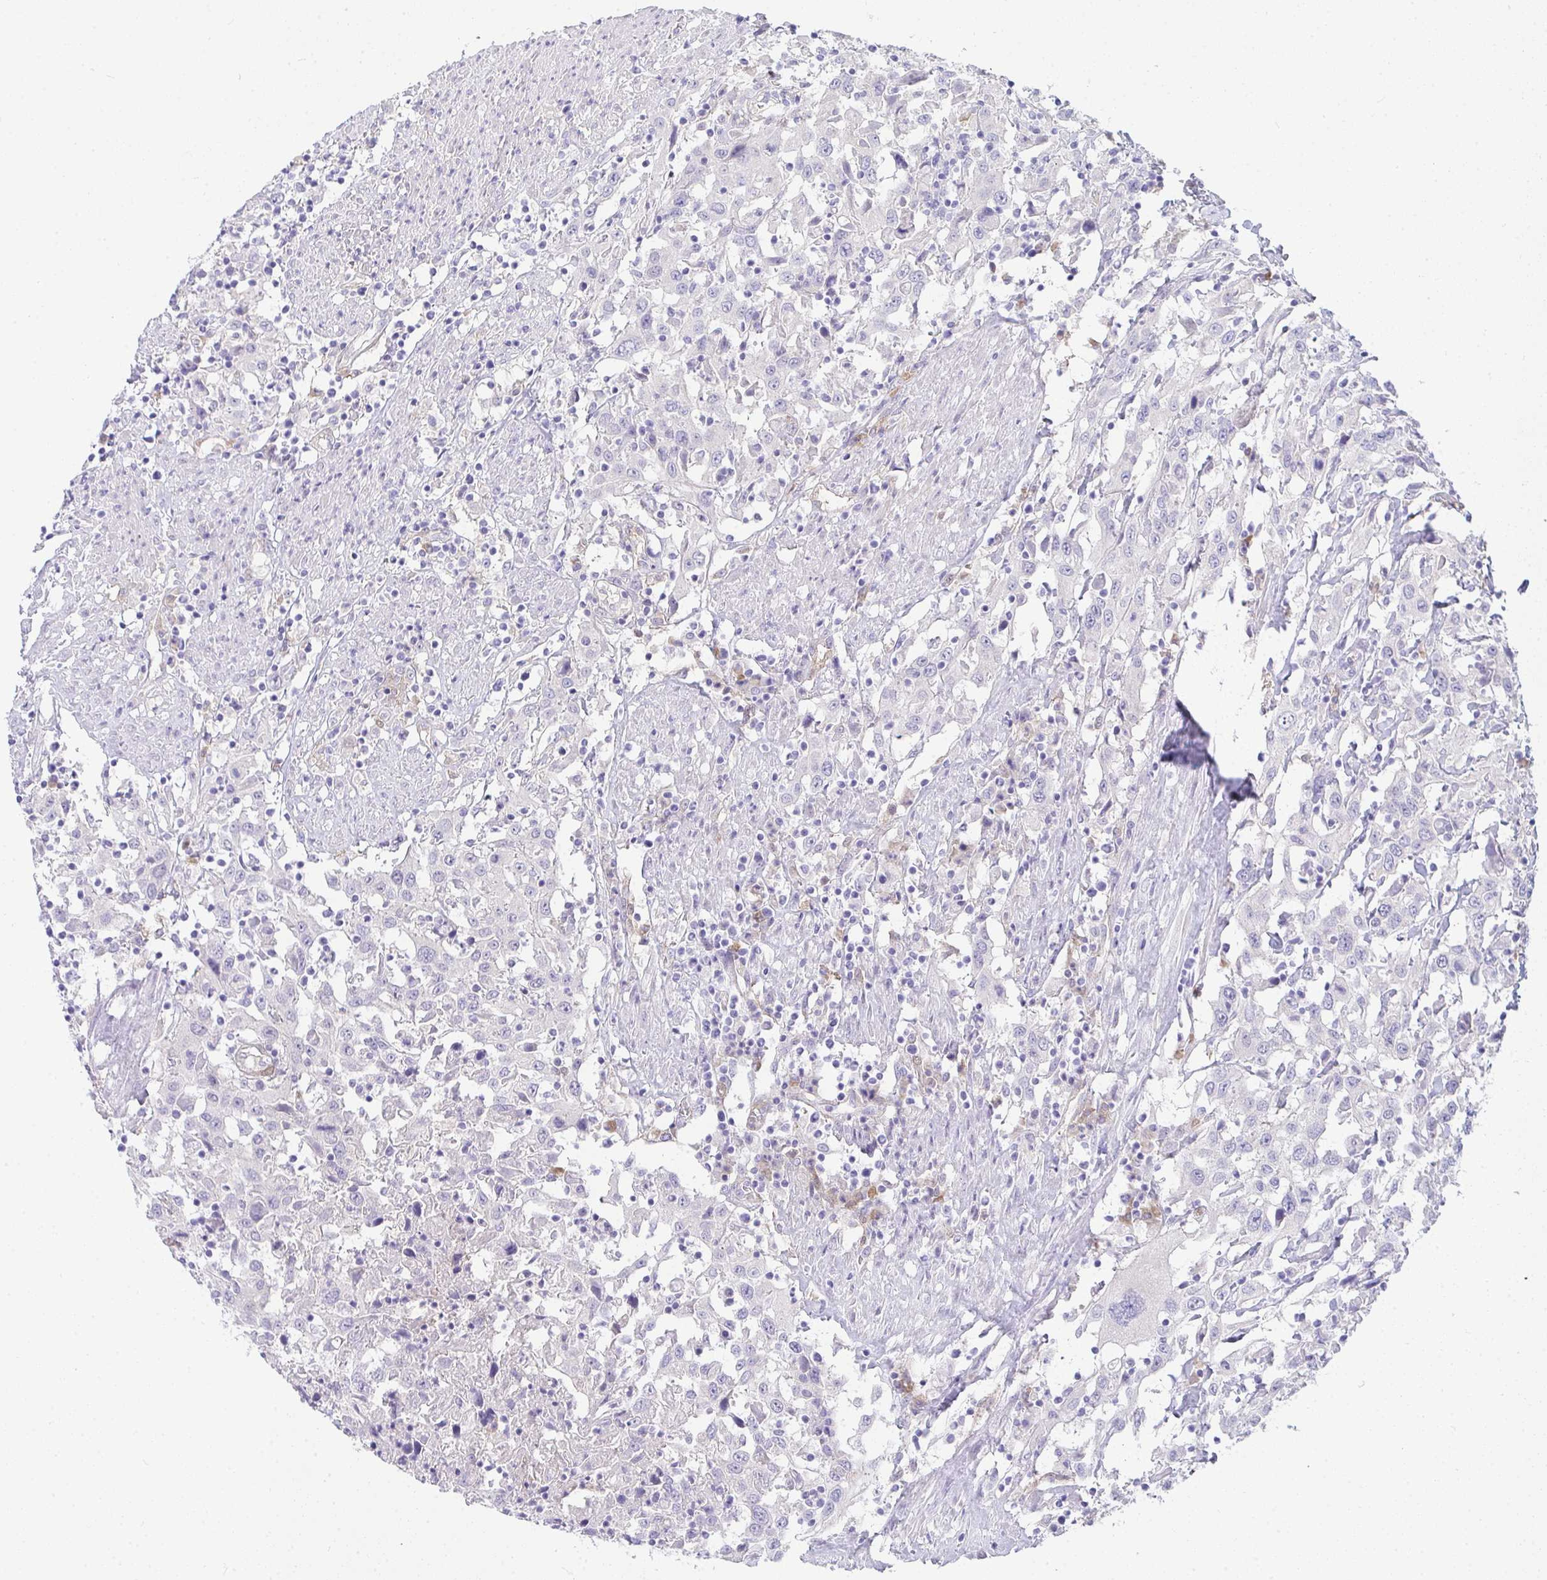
{"staining": {"intensity": "negative", "quantity": "none", "location": "none"}, "tissue": "urothelial cancer", "cell_type": "Tumor cells", "image_type": "cancer", "snomed": [{"axis": "morphology", "description": "Urothelial carcinoma, High grade"}, {"axis": "topography", "description": "Urinary bladder"}], "caption": "DAB immunohistochemical staining of urothelial cancer shows no significant staining in tumor cells.", "gene": "GAB1", "patient": {"sex": "male", "age": 61}}